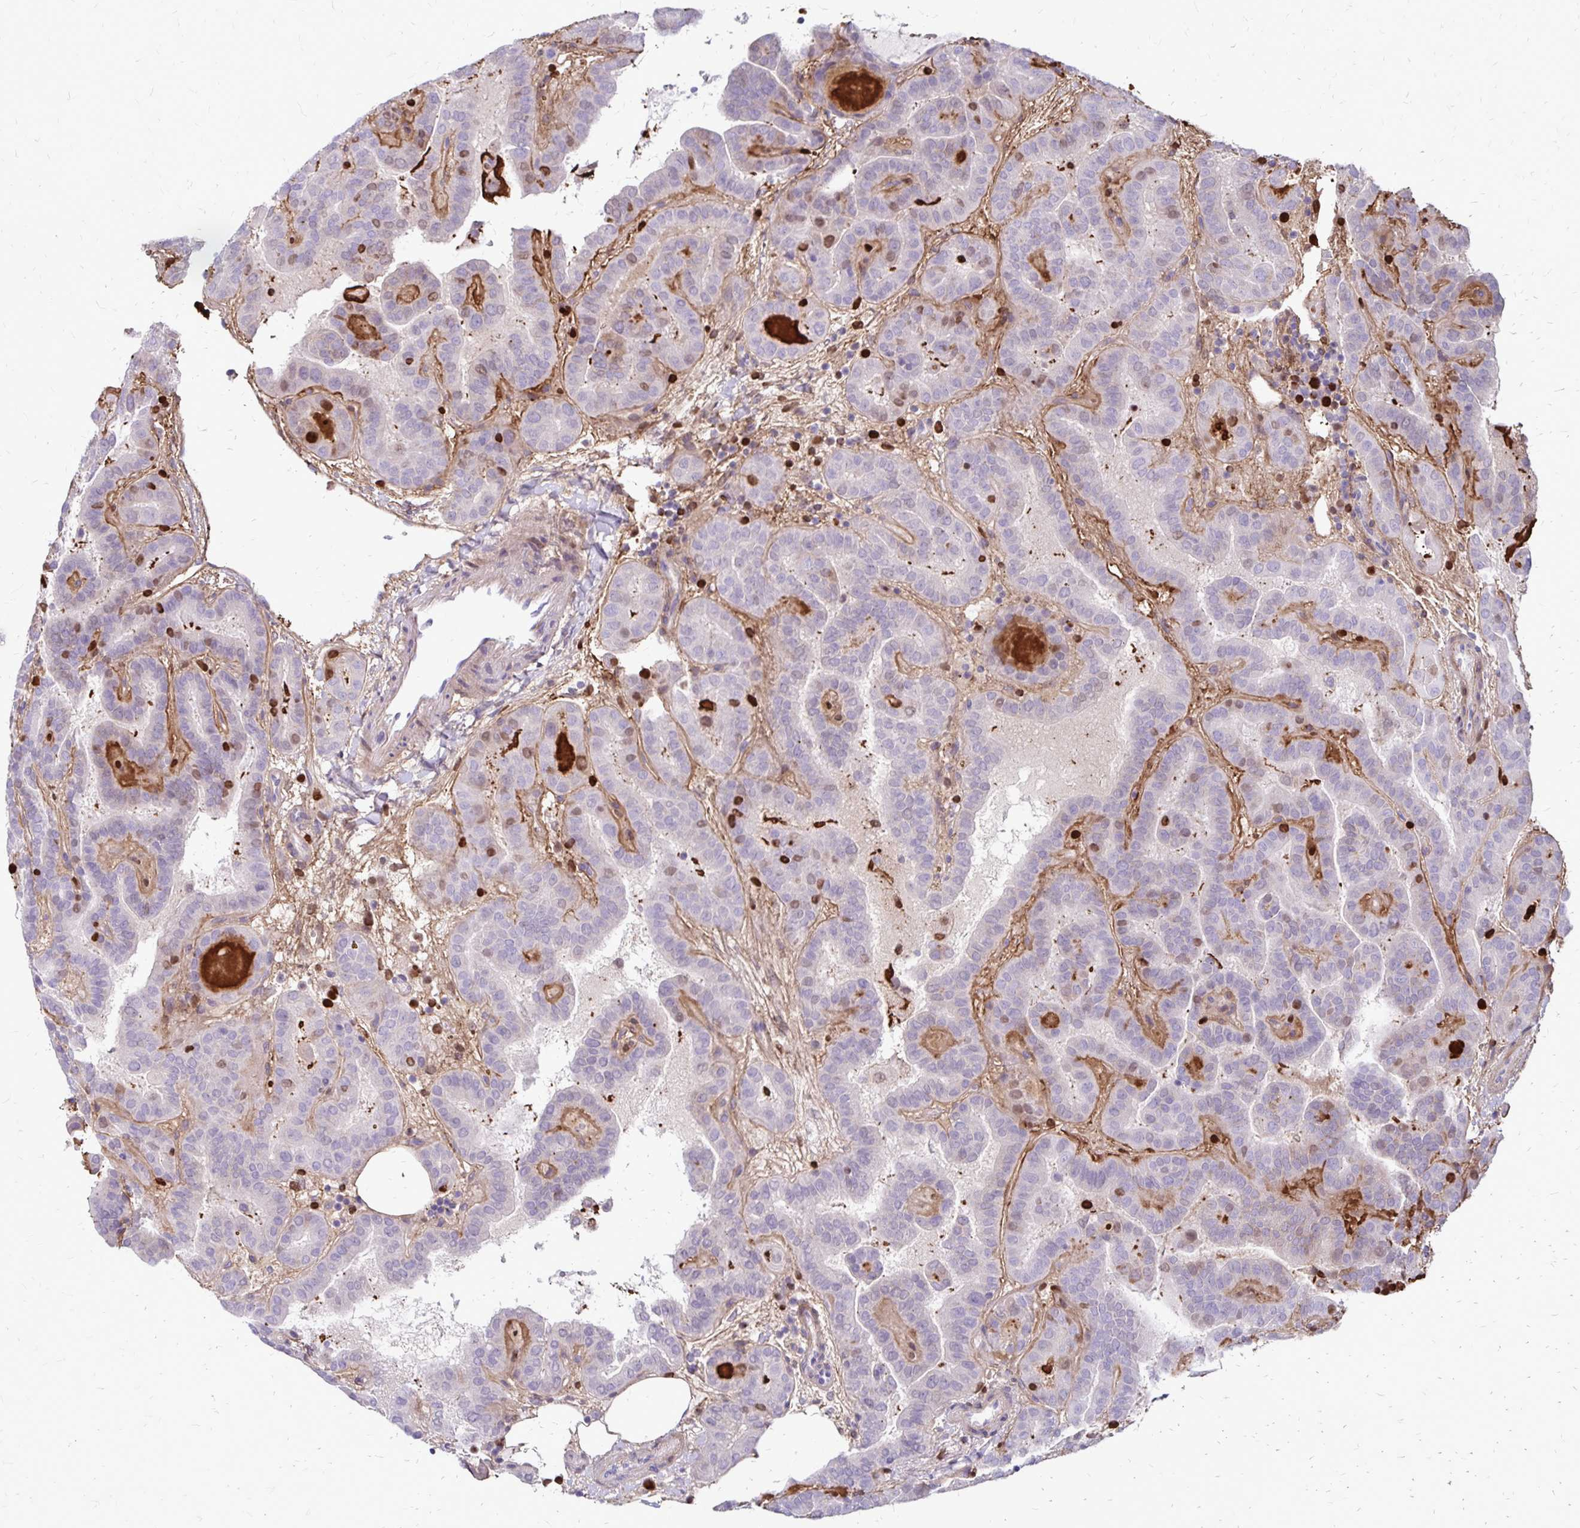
{"staining": {"intensity": "moderate", "quantity": "<25%", "location": "cytoplasmic/membranous"}, "tissue": "thyroid cancer", "cell_type": "Tumor cells", "image_type": "cancer", "snomed": [{"axis": "morphology", "description": "Papillary adenocarcinoma, NOS"}, {"axis": "topography", "description": "Thyroid gland"}], "caption": "High-power microscopy captured an immunohistochemistry (IHC) photomicrograph of thyroid cancer, revealing moderate cytoplasmic/membranous staining in approximately <25% of tumor cells.", "gene": "TNS3", "patient": {"sex": "female", "age": 46}}